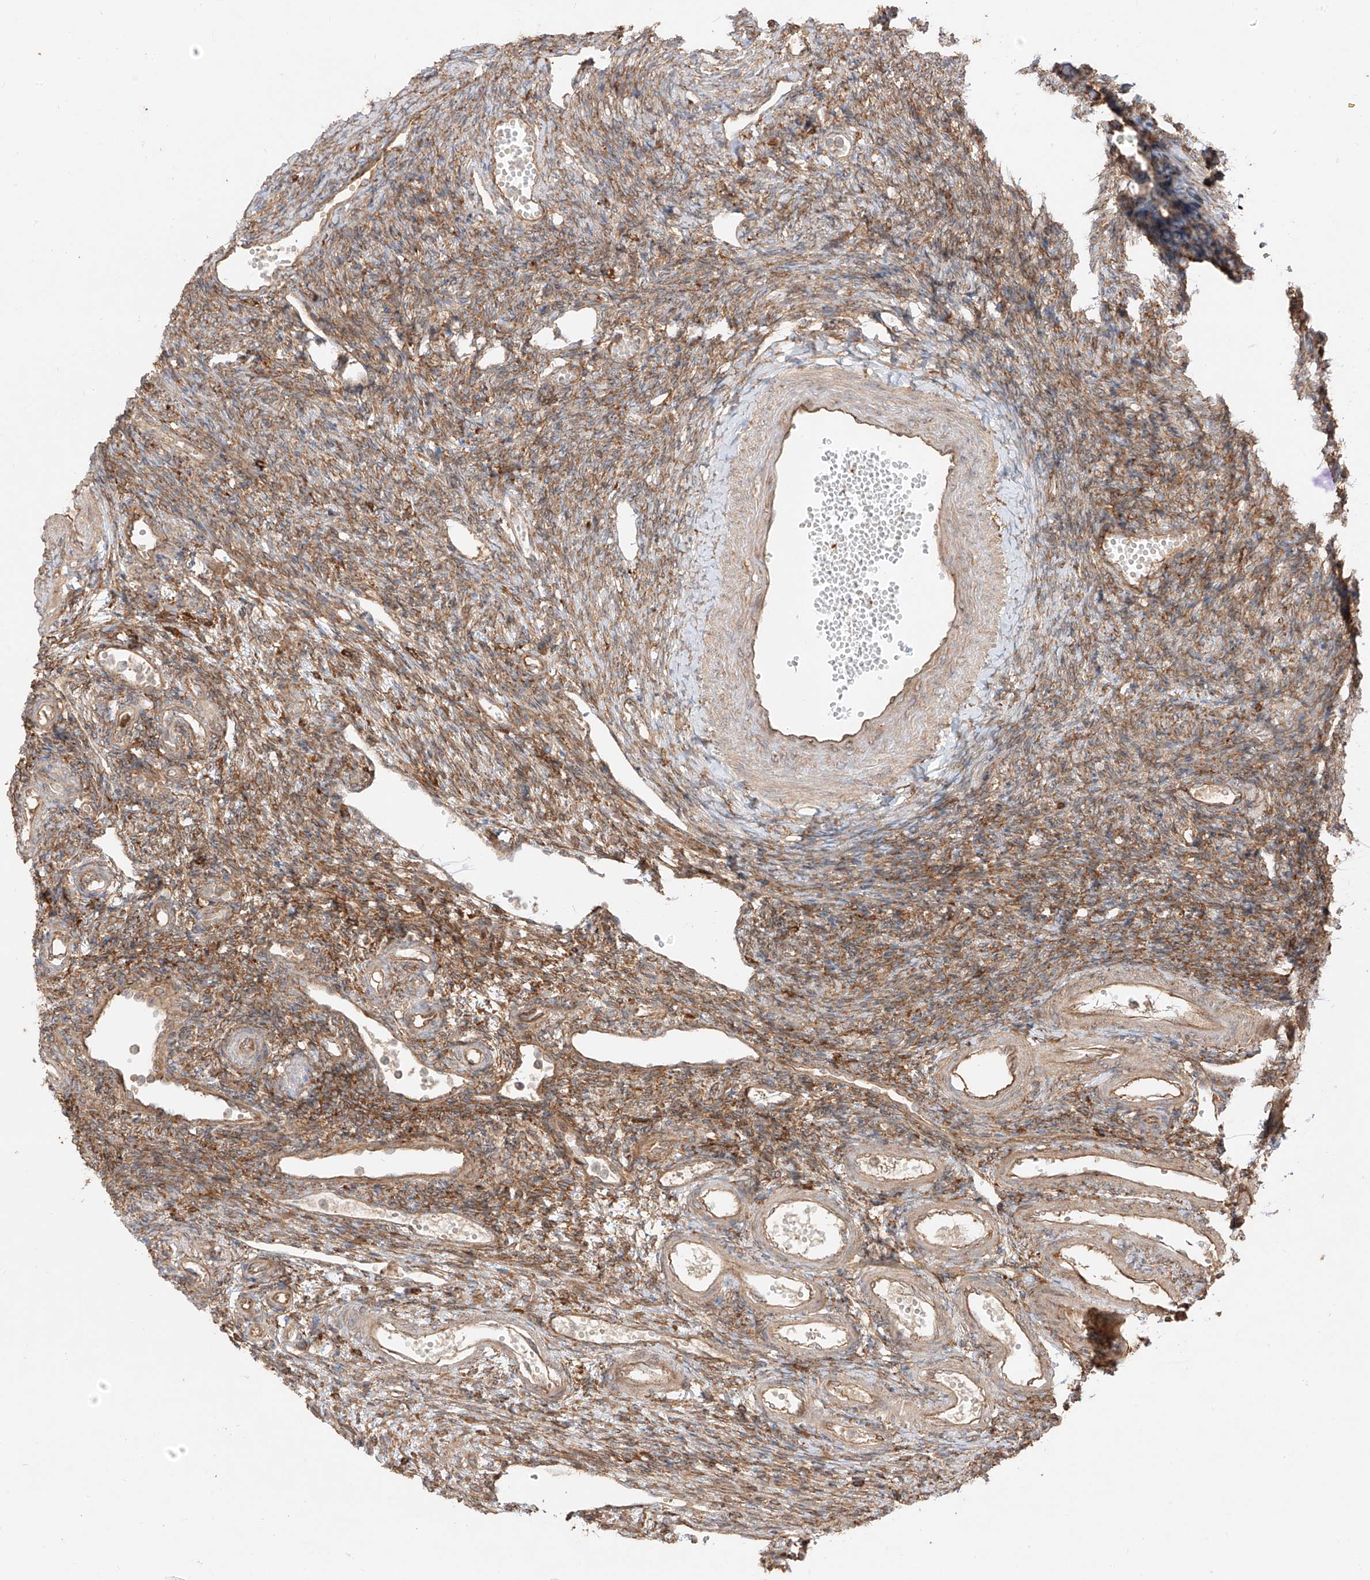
{"staining": {"intensity": "moderate", "quantity": ">75%", "location": "cytoplasmic/membranous"}, "tissue": "ovary", "cell_type": "Follicle cells", "image_type": "normal", "snomed": [{"axis": "morphology", "description": "Normal tissue, NOS"}, {"axis": "morphology", "description": "Cyst, NOS"}, {"axis": "topography", "description": "Ovary"}], "caption": "DAB (3,3'-diaminobenzidine) immunohistochemical staining of benign ovary reveals moderate cytoplasmic/membranous protein expression in approximately >75% of follicle cells.", "gene": "SNX9", "patient": {"sex": "female", "age": 33}}